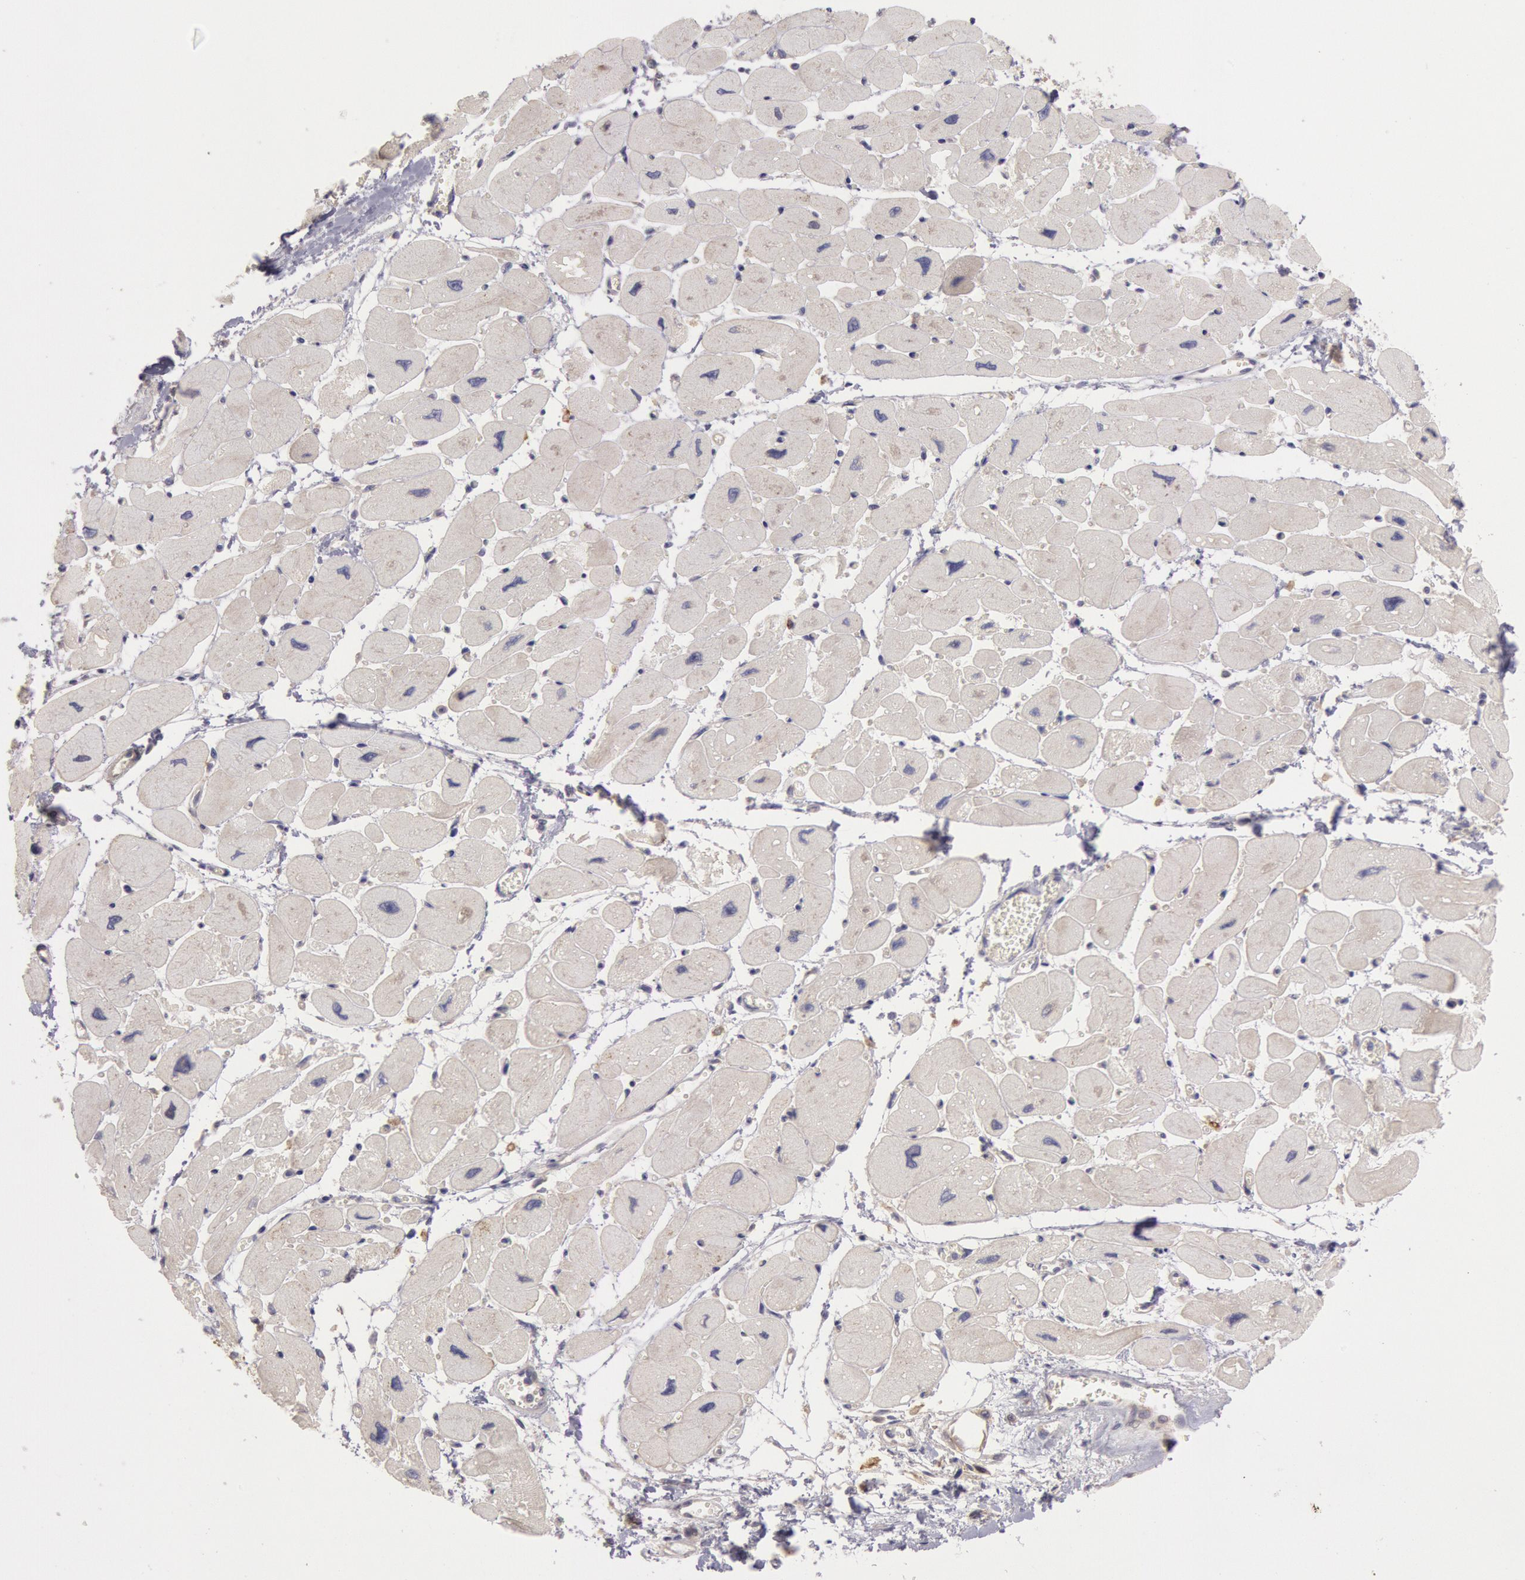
{"staining": {"intensity": "weak", "quantity": "25%-75%", "location": "cytoplasmic/membranous"}, "tissue": "heart muscle", "cell_type": "Cardiomyocytes", "image_type": "normal", "snomed": [{"axis": "morphology", "description": "Normal tissue, NOS"}, {"axis": "topography", "description": "Heart"}], "caption": "A histopathology image of heart muscle stained for a protein reveals weak cytoplasmic/membranous brown staining in cardiomyocytes. Immunohistochemistry (ihc) stains the protein in brown and the nuclei are stained blue.", "gene": "AMOTL1", "patient": {"sex": "female", "age": 54}}